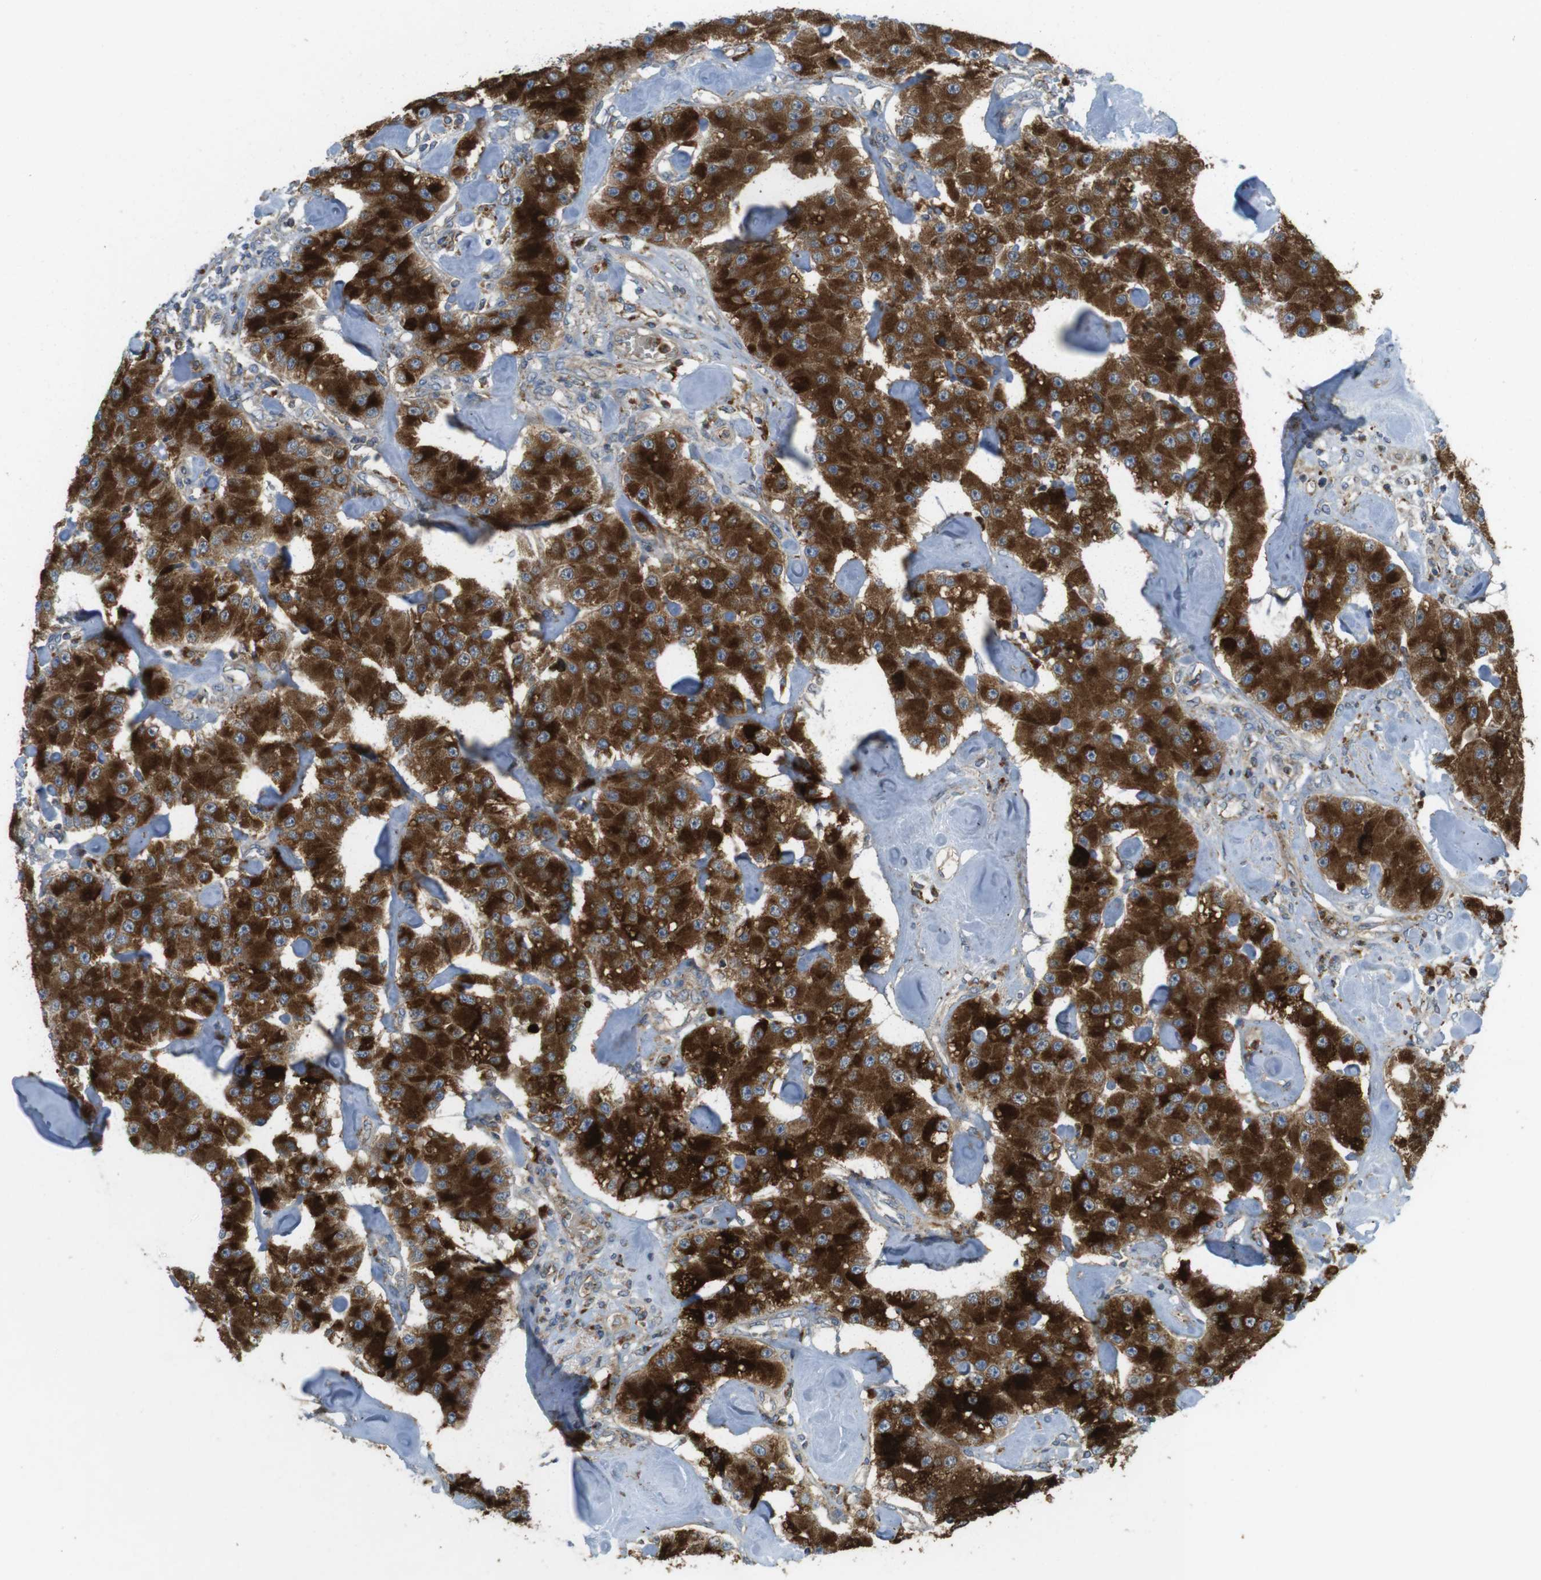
{"staining": {"intensity": "strong", "quantity": ">75%", "location": "cytoplasmic/membranous"}, "tissue": "carcinoid", "cell_type": "Tumor cells", "image_type": "cancer", "snomed": [{"axis": "morphology", "description": "Carcinoid, malignant, NOS"}, {"axis": "topography", "description": "Pancreas"}], "caption": "Immunohistochemical staining of malignant carcinoid shows high levels of strong cytoplasmic/membranous protein positivity in about >75% of tumor cells. (brown staining indicates protein expression, while blue staining denotes nuclei).", "gene": "LAMP1", "patient": {"sex": "male", "age": 41}}